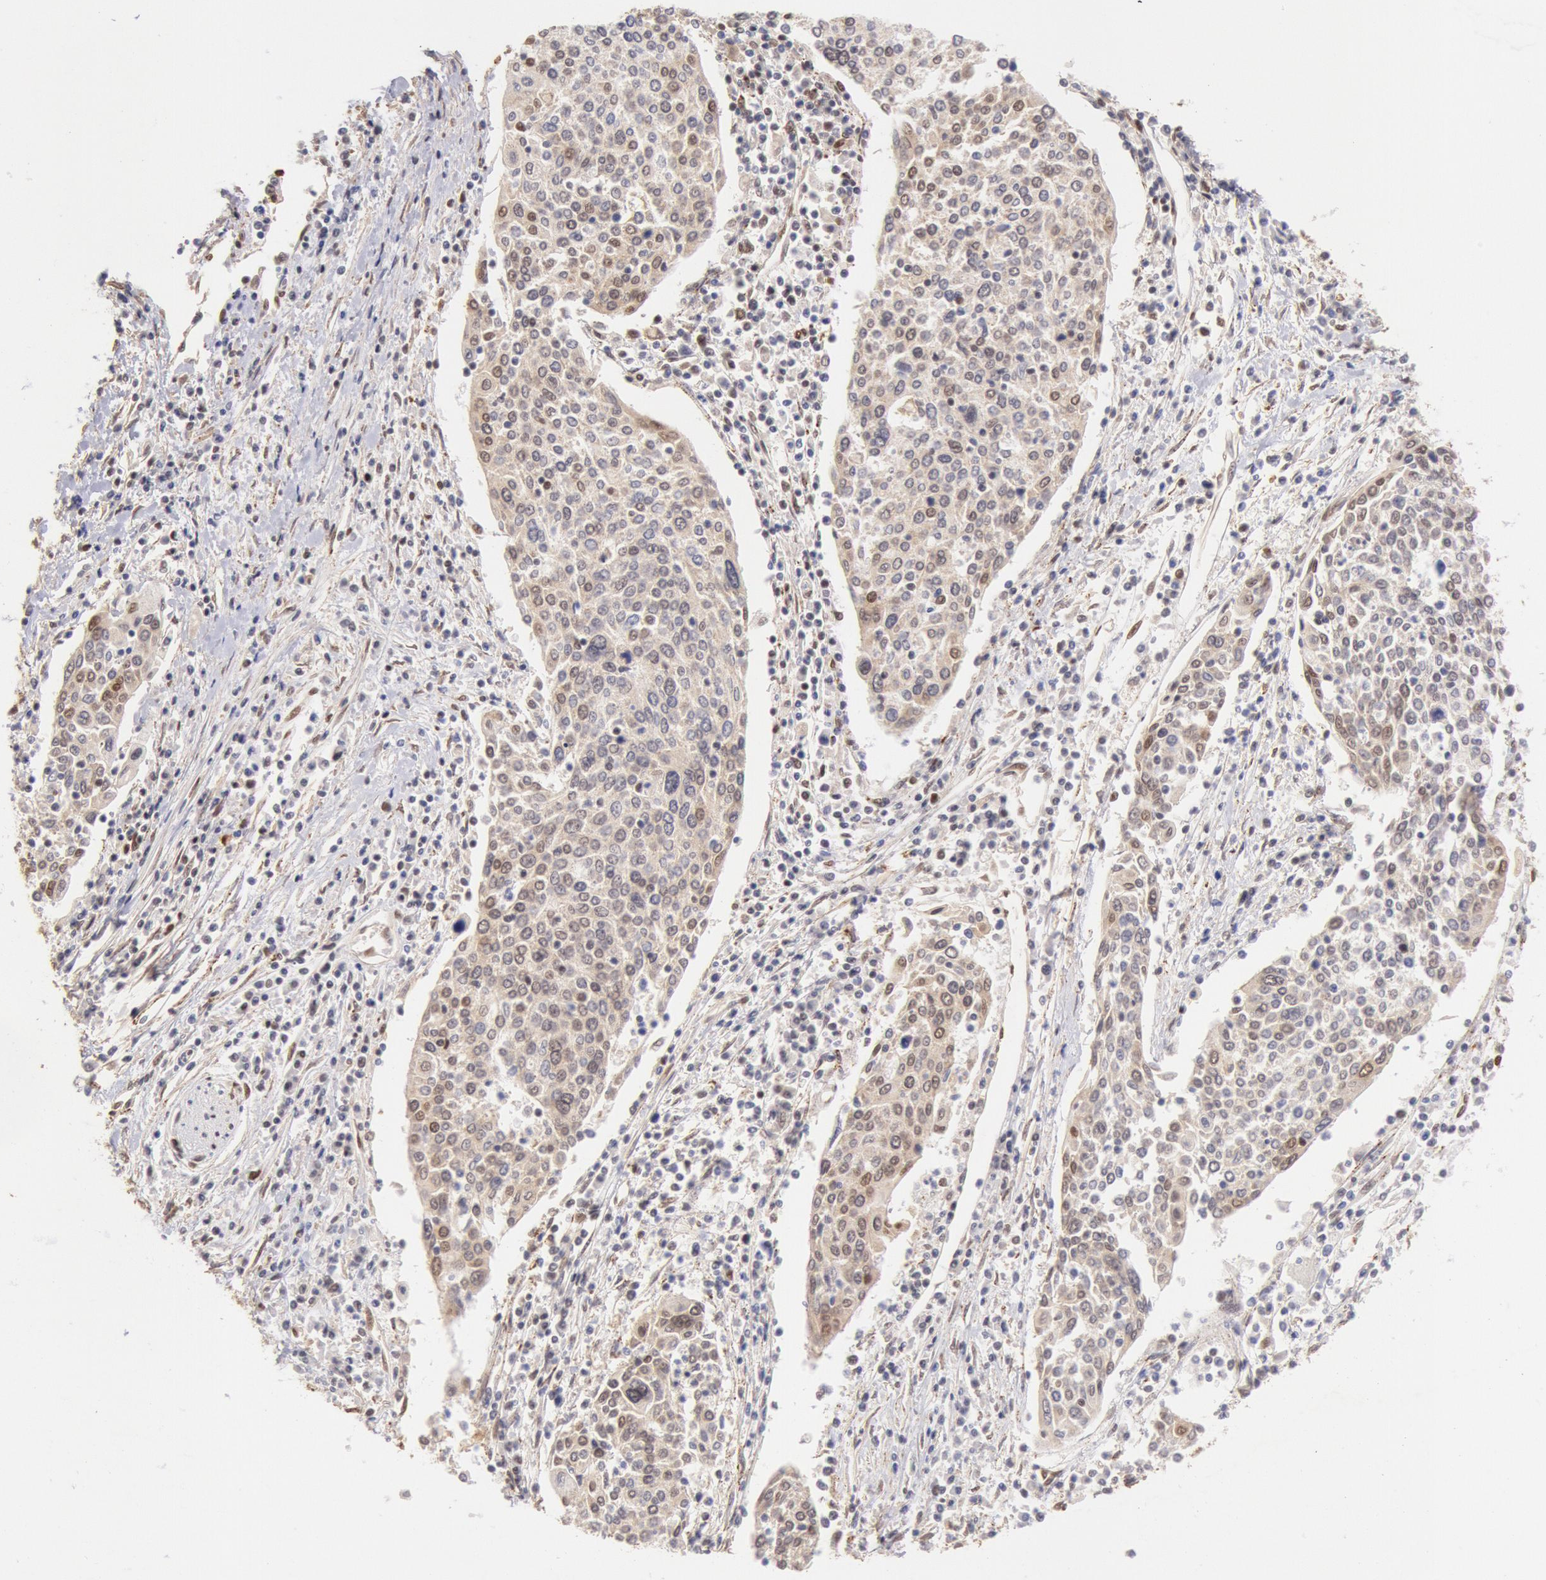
{"staining": {"intensity": "weak", "quantity": "25%-75%", "location": "cytoplasmic/membranous,nuclear"}, "tissue": "cervical cancer", "cell_type": "Tumor cells", "image_type": "cancer", "snomed": [{"axis": "morphology", "description": "Squamous cell carcinoma, NOS"}, {"axis": "topography", "description": "Cervix"}], "caption": "Weak cytoplasmic/membranous and nuclear staining is identified in about 25%-75% of tumor cells in cervical cancer. Using DAB (3,3'-diaminobenzidine) (brown) and hematoxylin (blue) stains, captured at high magnification using brightfield microscopy.", "gene": "CDKN2B", "patient": {"sex": "female", "age": 40}}